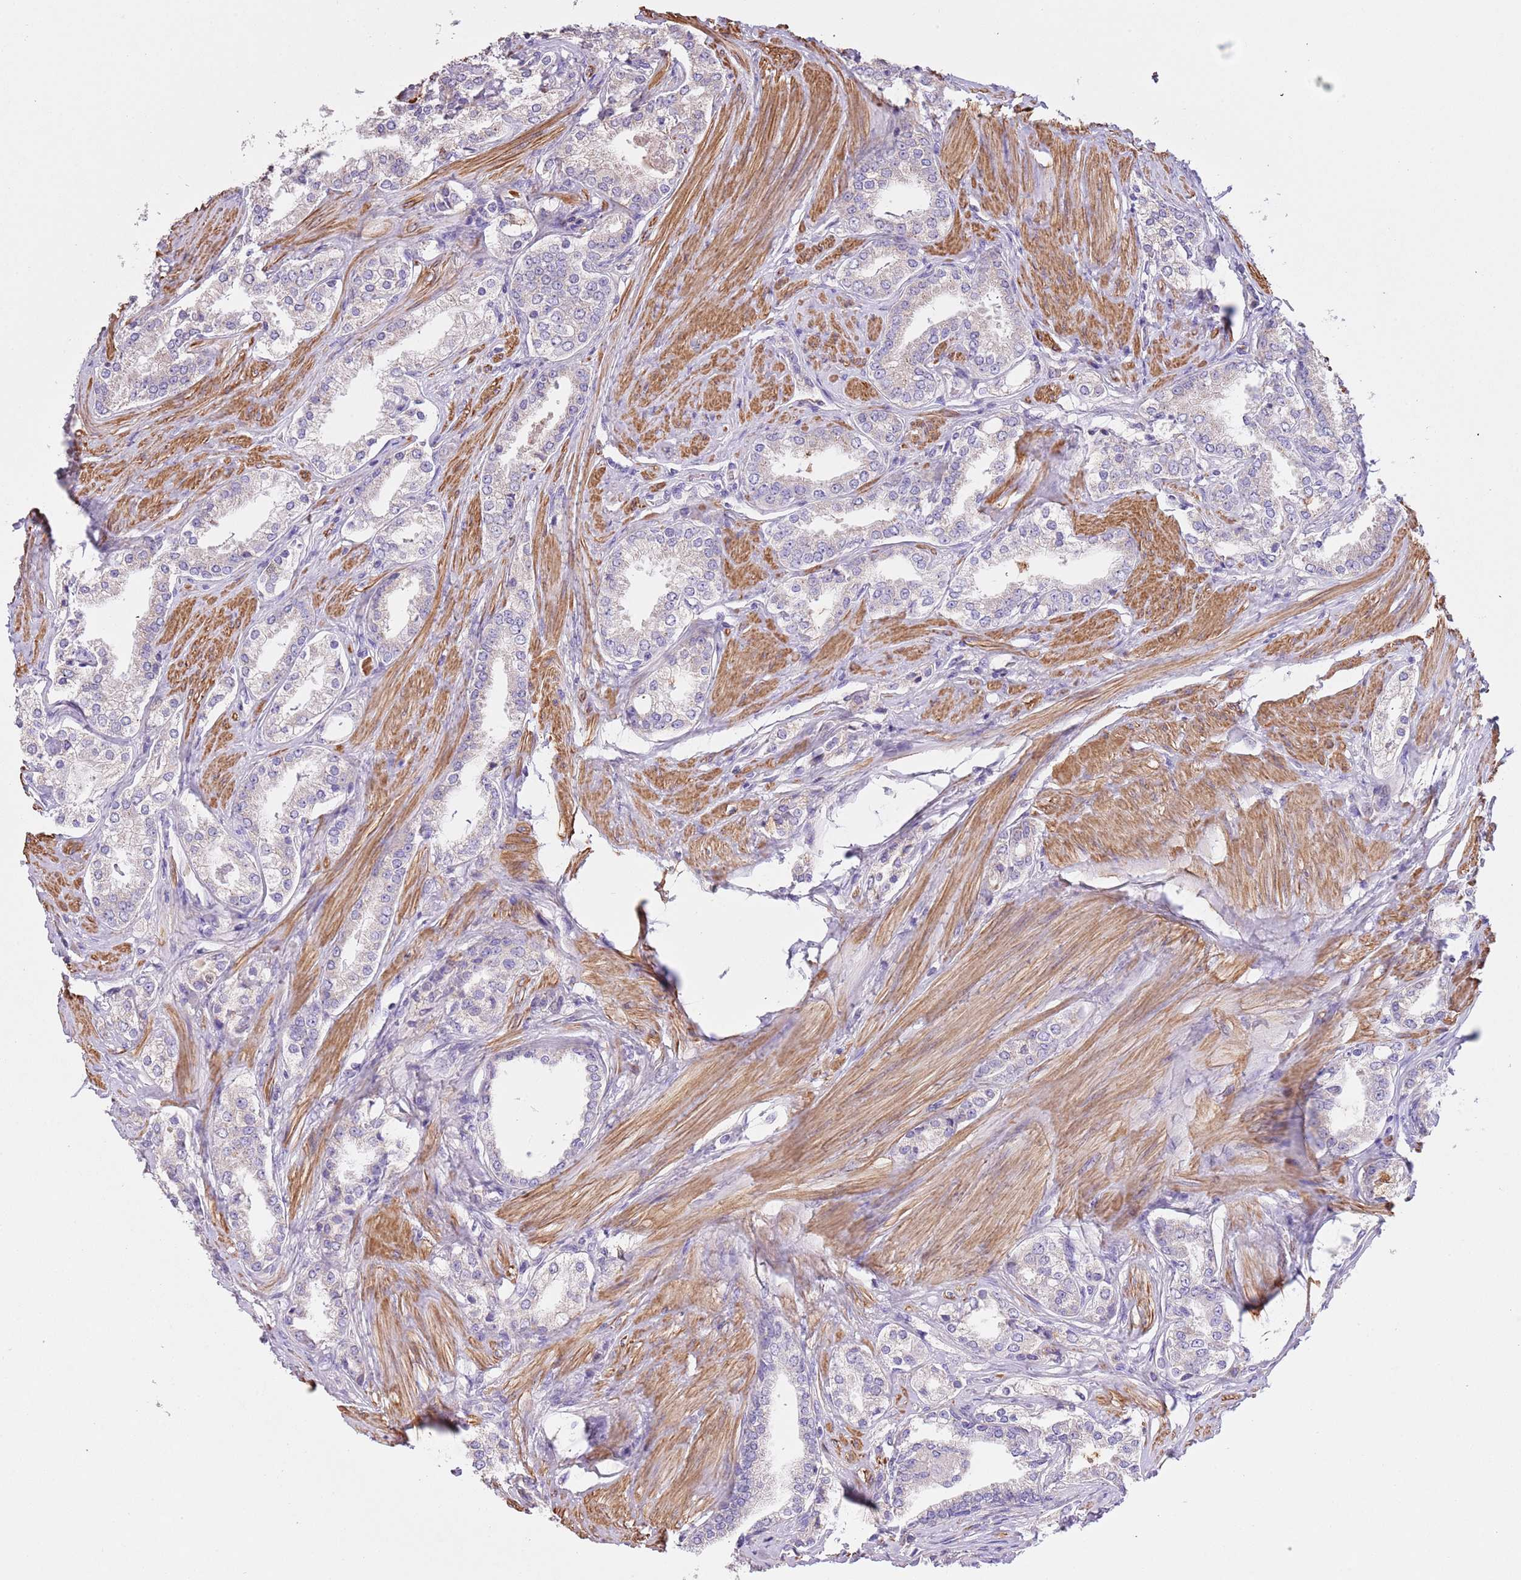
{"staining": {"intensity": "negative", "quantity": "none", "location": "none"}, "tissue": "prostate cancer", "cell_type": "Tumor cells", "image_type": "cancer", "snomed": [{"axis": "morphology", "description": "Adenocarcinoma, High grade"}, {"axis": "topography", "description": "Prostate"}], "caption": "A high-resolution micrograph shows IHC staining of prostate high-grade adenocarcinoma, which demonstrates no significant expression in tumor cells. (DAB (3,3'-diaminobenzidine) immunohistochemistry (IHC) with hematoxylin counter stain).", "gene": "PIGA", "patient": {"sex": "male", "age": 71}}